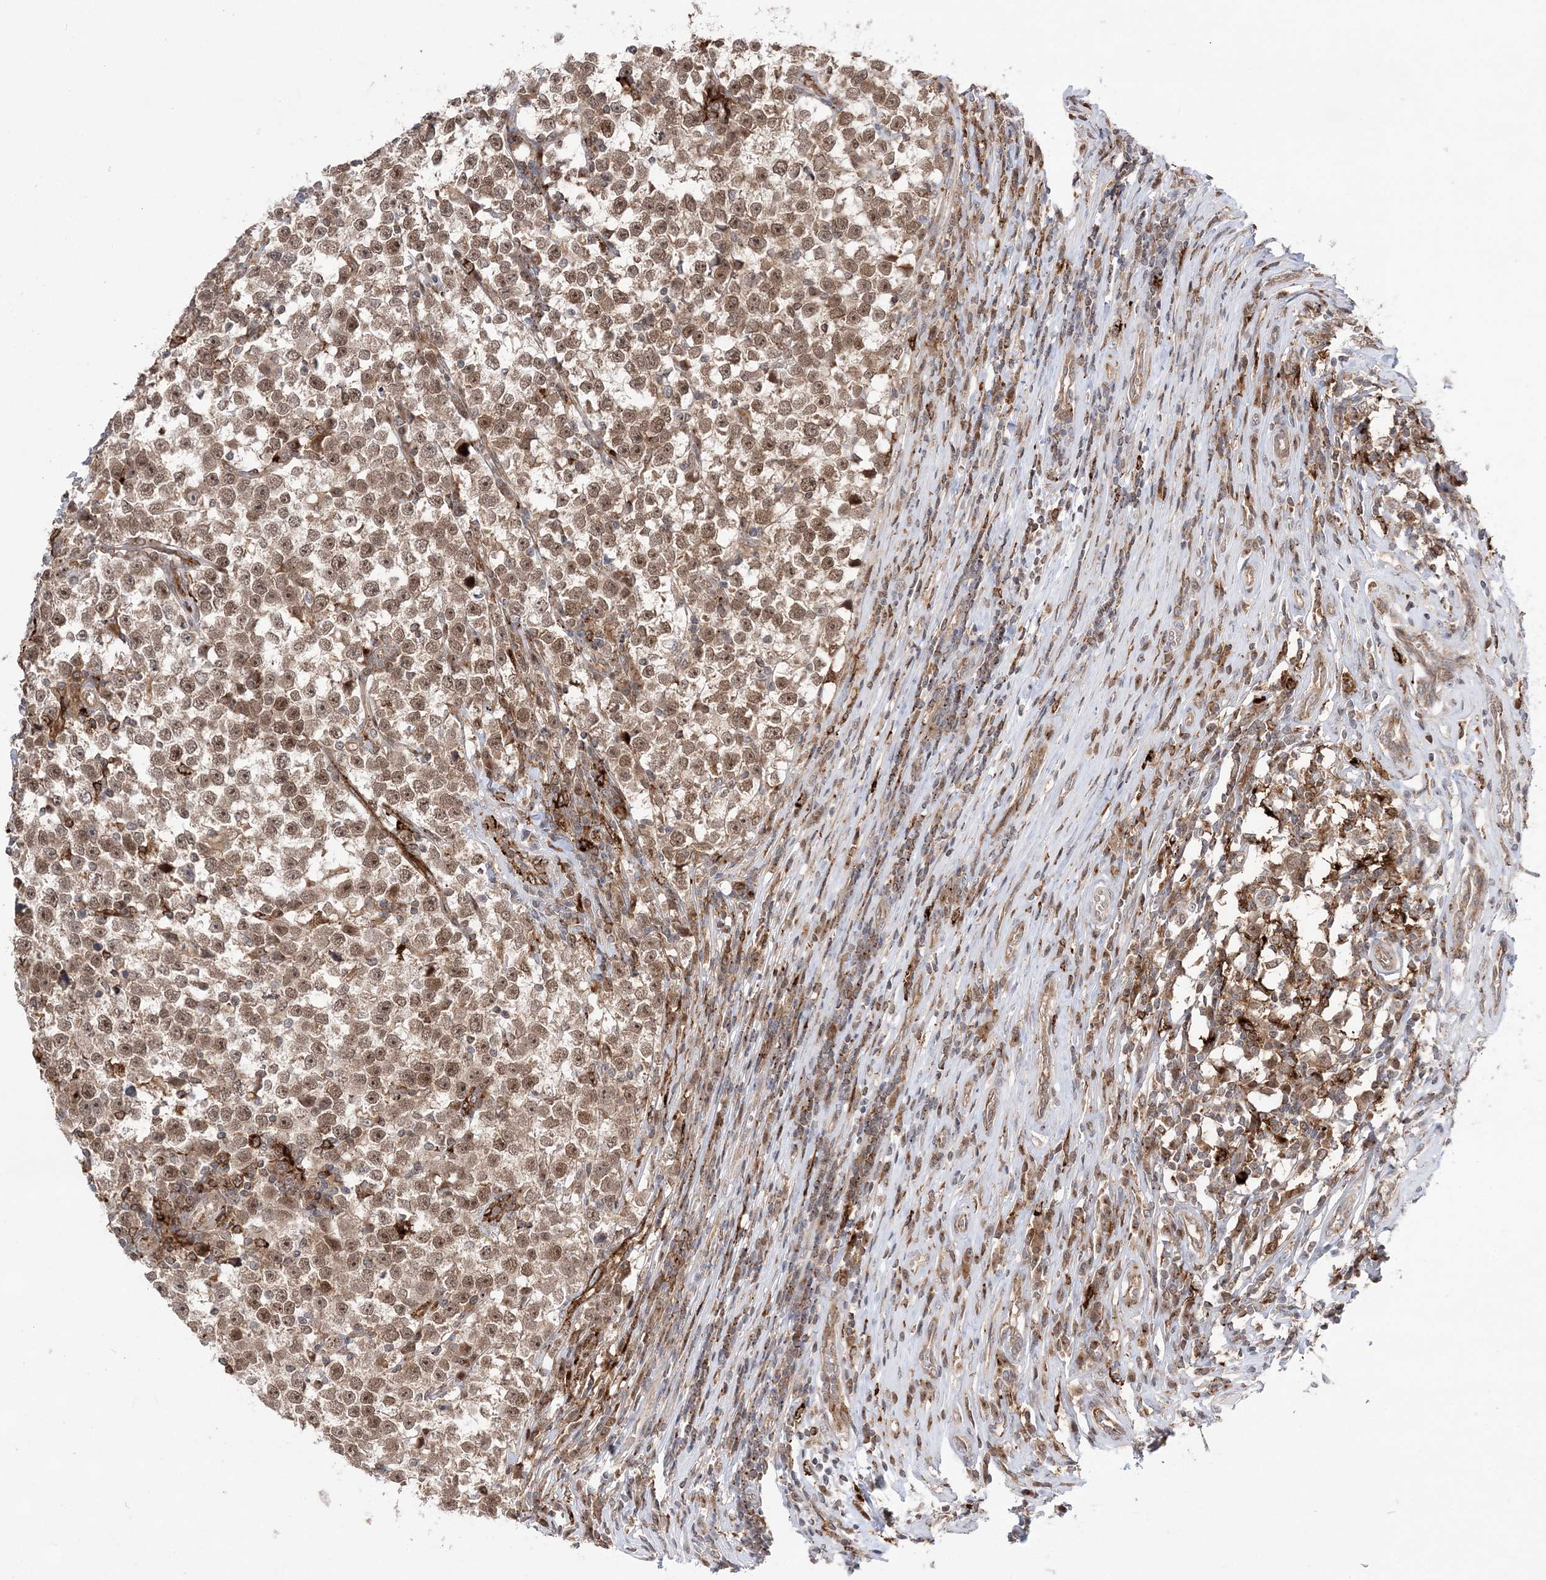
{"staining": {"intensity": "moderate", "quantity": ">75%", "location": "cytoplasmic/membranous,nuclear"}, "tissue": "testis cancer", "cell_type": "Tumor cells", "image_type": "cancer", "snomed": [{"axis": "morphology", "description": "Normal tissue, NOS"}, {"axis": "morphology", "description": "Seminoma, NOS"}, {"axis": "topography", "description": "Testis"}], "caption": "IHC micrograph of testis seminoma stained for a protein (brown), which displays medium levels of moderate cytoplasmic/membranous and nuclear positivity in about >75% of tumor cells.", "gene": "ANAPC15", "patient": {"sex": "male", "age": 43}}